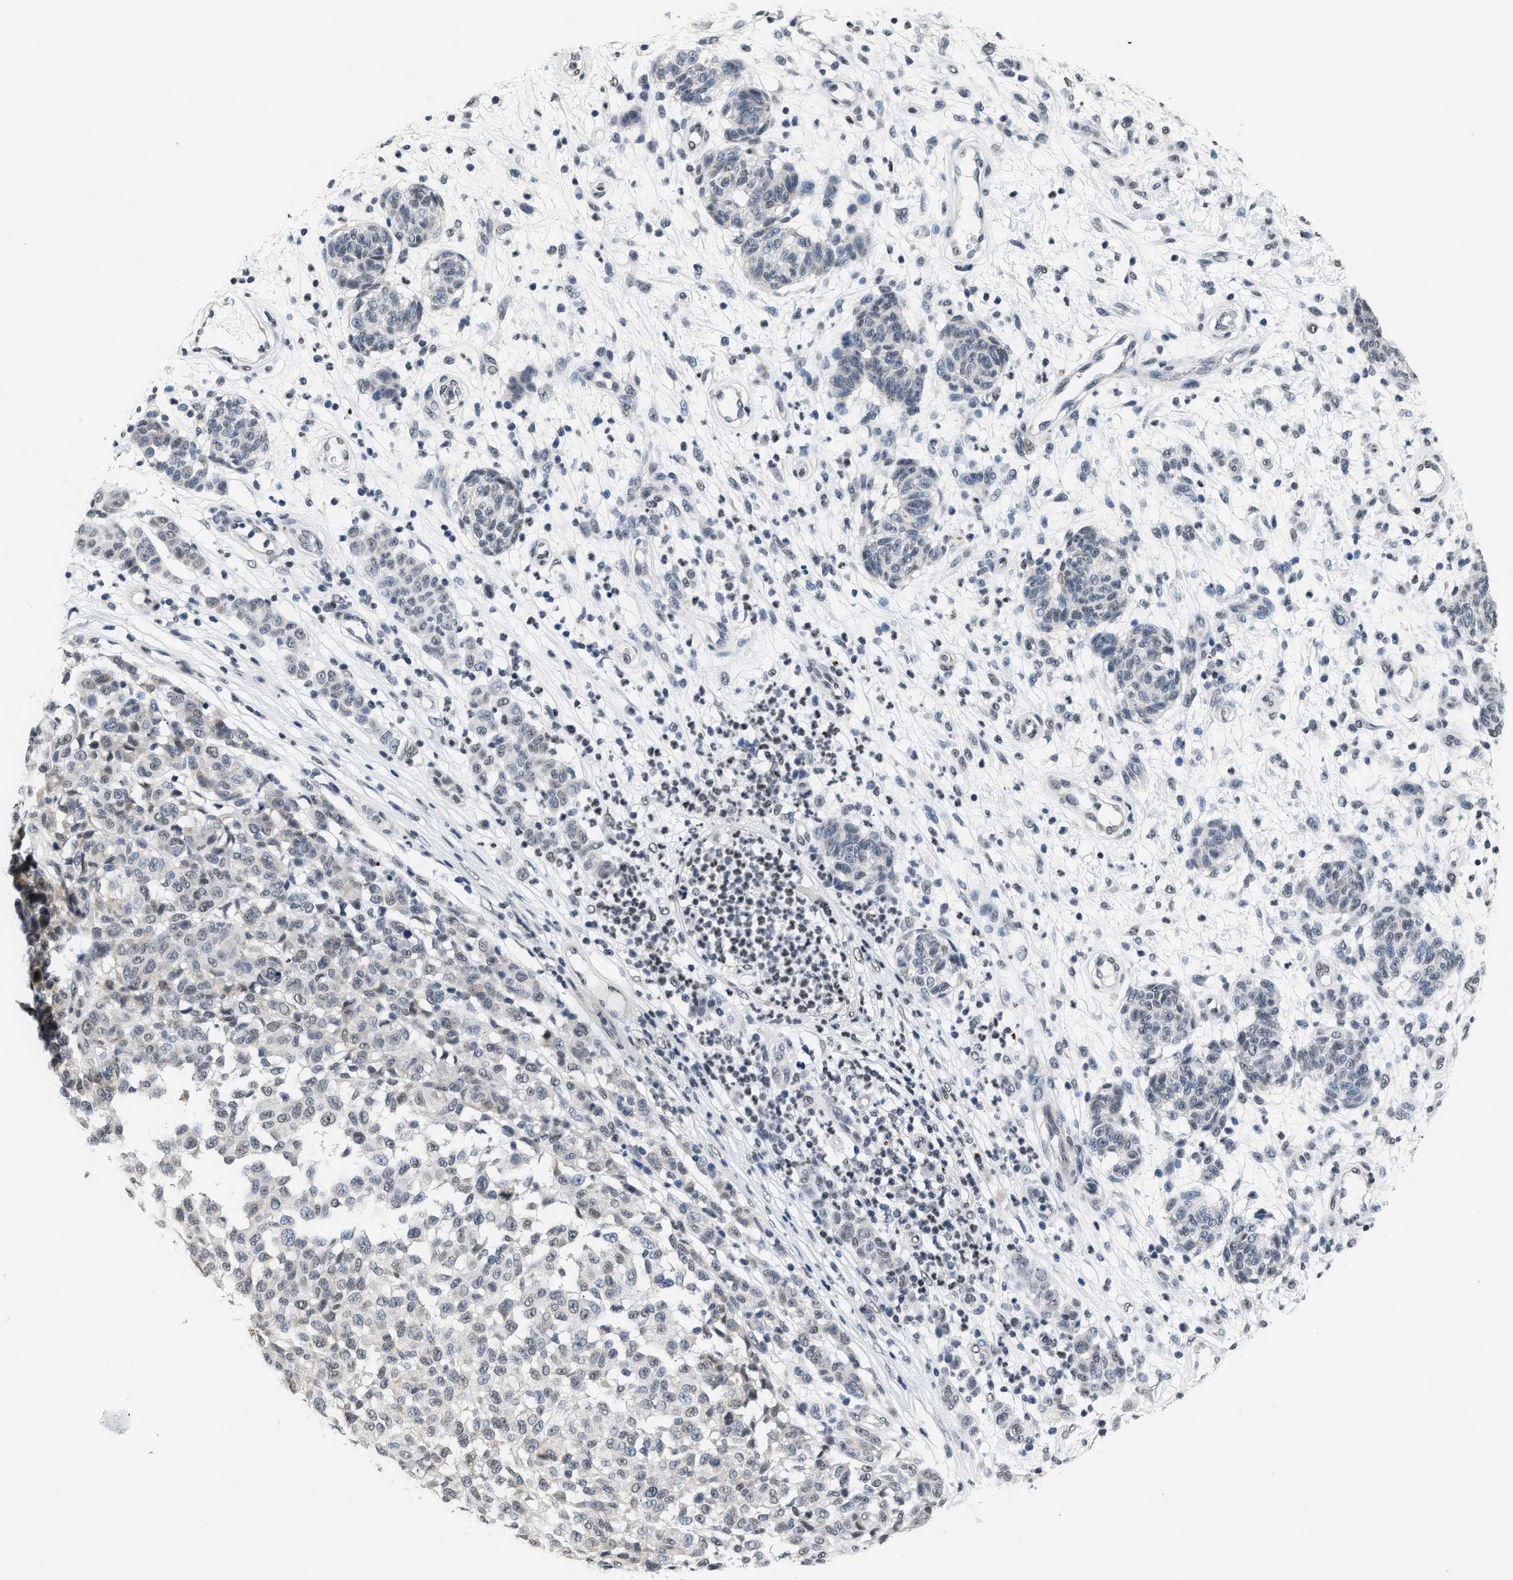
{"staining": {"intensity": "negative", "quantity": "none", "location": "none"}, "tissue": "melanoma", "cell_type": "Tumor cells", "image_type": "cancer", "snomed": [{"axis": "morphology", "description": "Malignant melanoma, NOS"}, {"axis": "topography", "description": "Skin"}], "caption": "Tumor cells show no significant positivity in malignant melanoma.", "gene": "RAF1", "patient": {"sex": "male", "age": 59}}